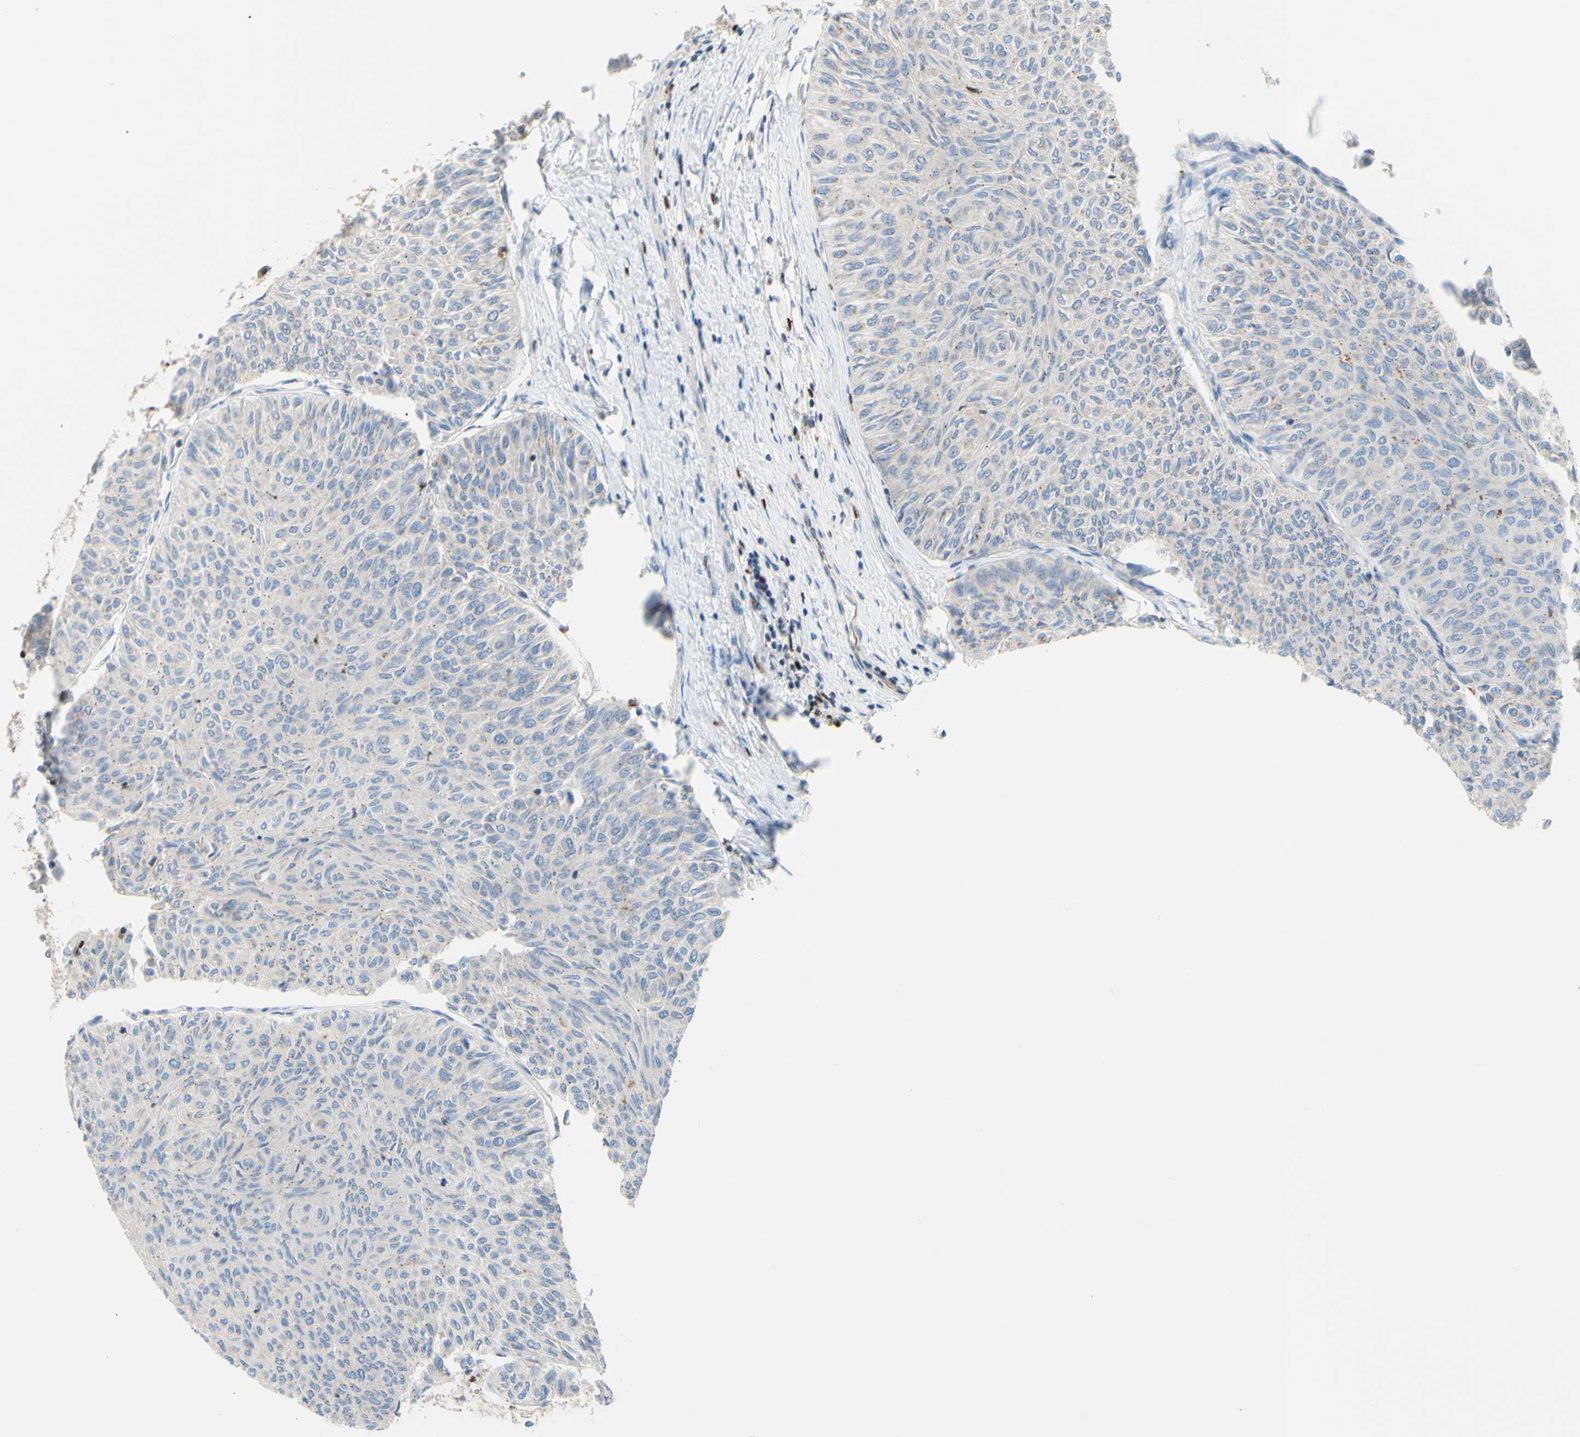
{"staining": {"intensity": "negative", "quantity": "none", "location": "none"}, "tissue": "urothelial cancer", "cell_type": "Tumor cells", "image_type": "cancer", "snomed": [{"axis": "morphology", "description": "Urothelial carcinoma, Low grade"}, {"axis": "topography", "description": "Urinary bladder"}], "caption": "DAB (3,3'-diaminobenzidine) immunohistochemical staining of human low-grade urothelial carcinoma displays no significant staining in tumor cells.", "gene": "EED", "patient": {"sex": "male", "age": 78}}